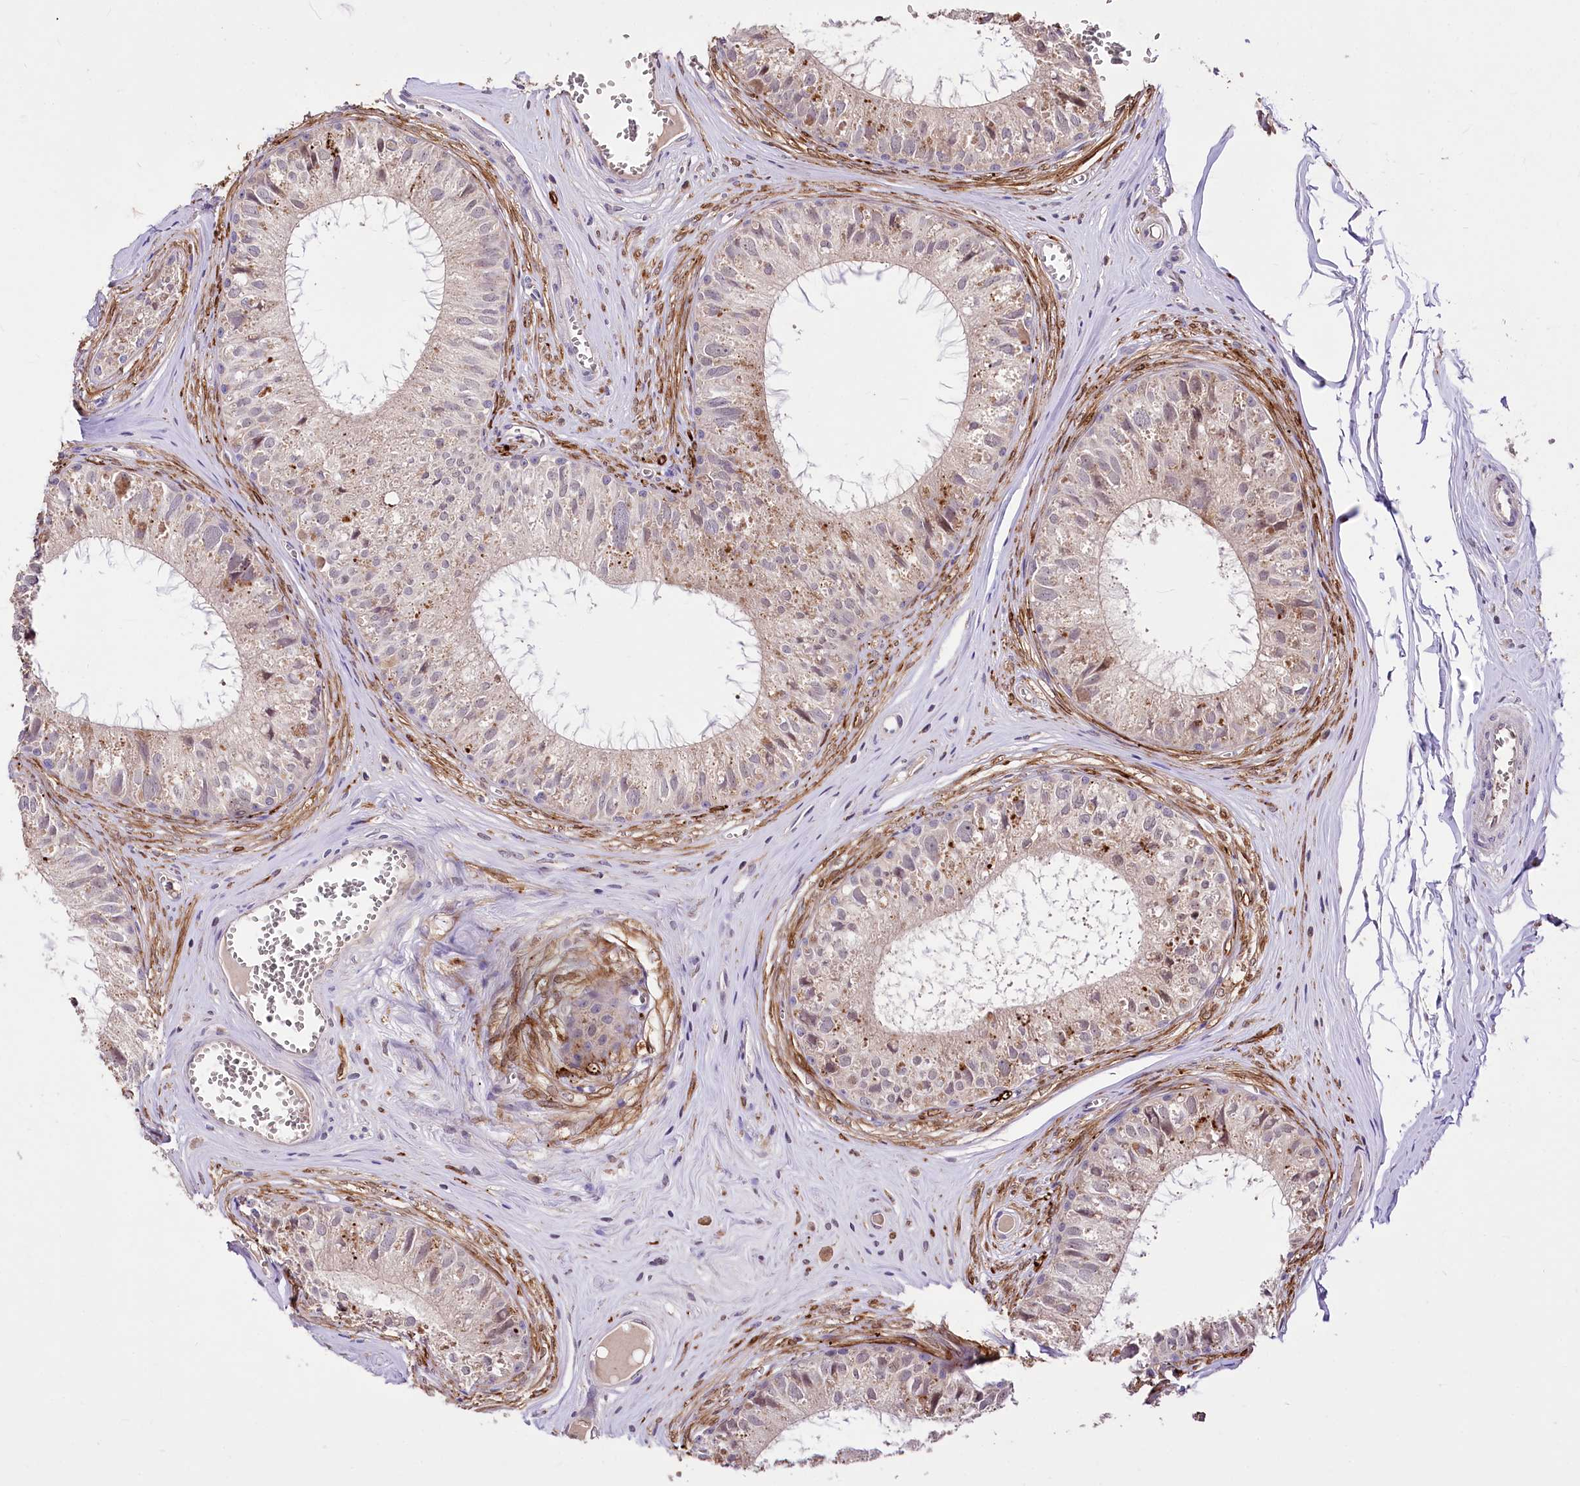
{"staining": {"intensity": "moderate", "quantity": "<25%", "location": "cytoplasmic/membranous"}, "tissue": "epididymis", "cell_type": "Glandular cells", "image_type": "normal", "snomed": [{"axis": "morphology", "description": "Normal tissue, NOS"}, {"axis": "topography", "description": "Epididymis"}], "caption": "Immunohistochemical staining of benign human epididymis reveals low levels of moderate cytoplasmic/membranous expression in about <25% of glandular cells.", "gene": "SERGEF", "patient": {"sex": "male", "age": 36}}